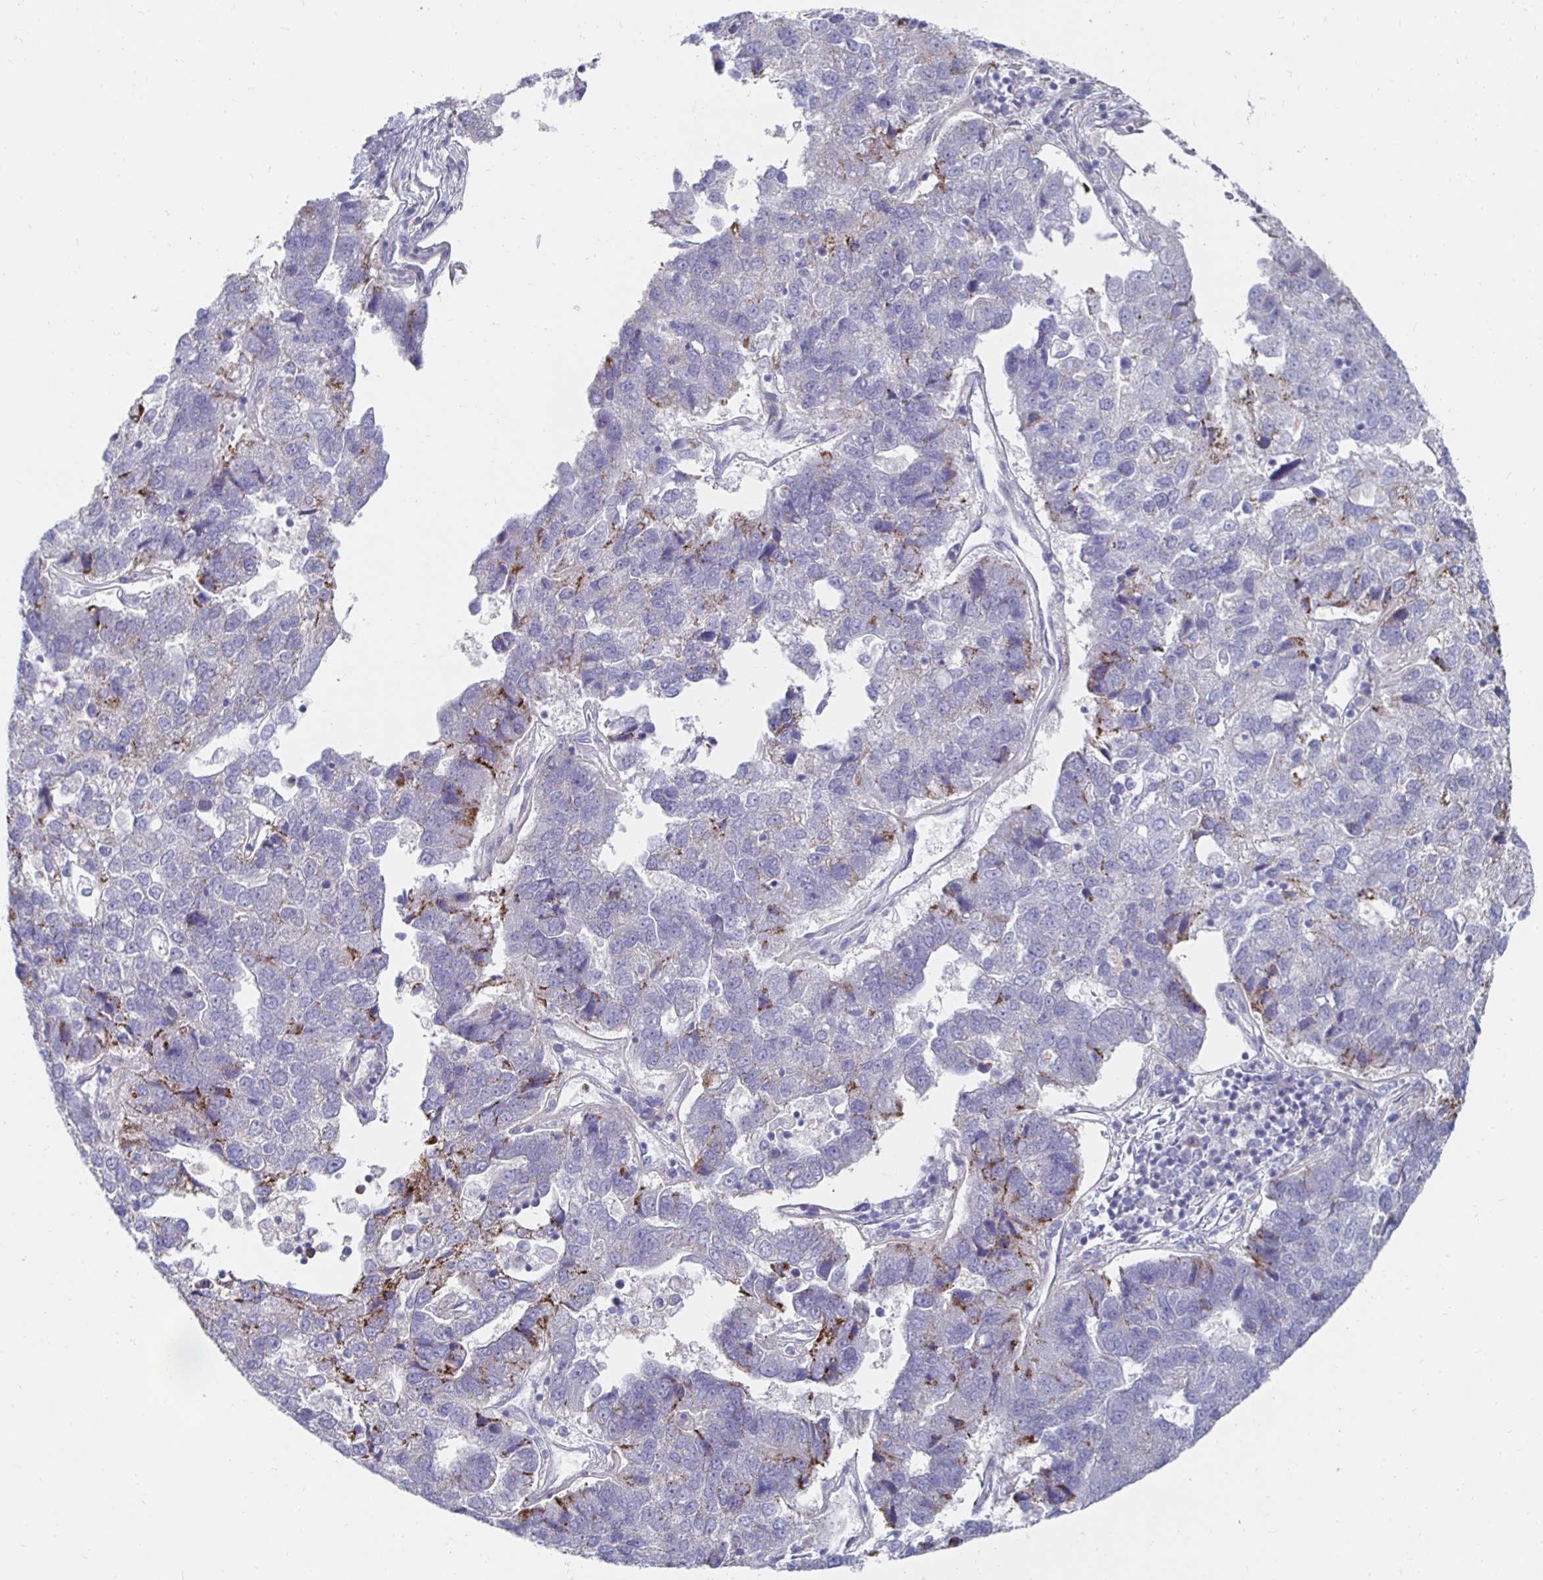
{"staining": {"intensity": "moderate", "quantity": "<25%", "location": "cytoplasmic/membranous"}, "tissue": "pancreatic cancer", "cell_type": "Tumor cells", "image_type": "cancer", "snomed": [{"axis": "morphology", "description": "Adenocarcinoma, NOS"}, {"axis": "topography", "description": "Pancreas"}], "caption": "IHC image of neoplastic tissue: pancreatic cancer stained using IHC reveals low levels of moderate protein expression localized specifically in the cytoplasmic/membranous of tumor cells, appearing as a cytoplasmic/membranous brown color.", "gene": "NOCT", "patient": {"sex": "female", "age": 61}}